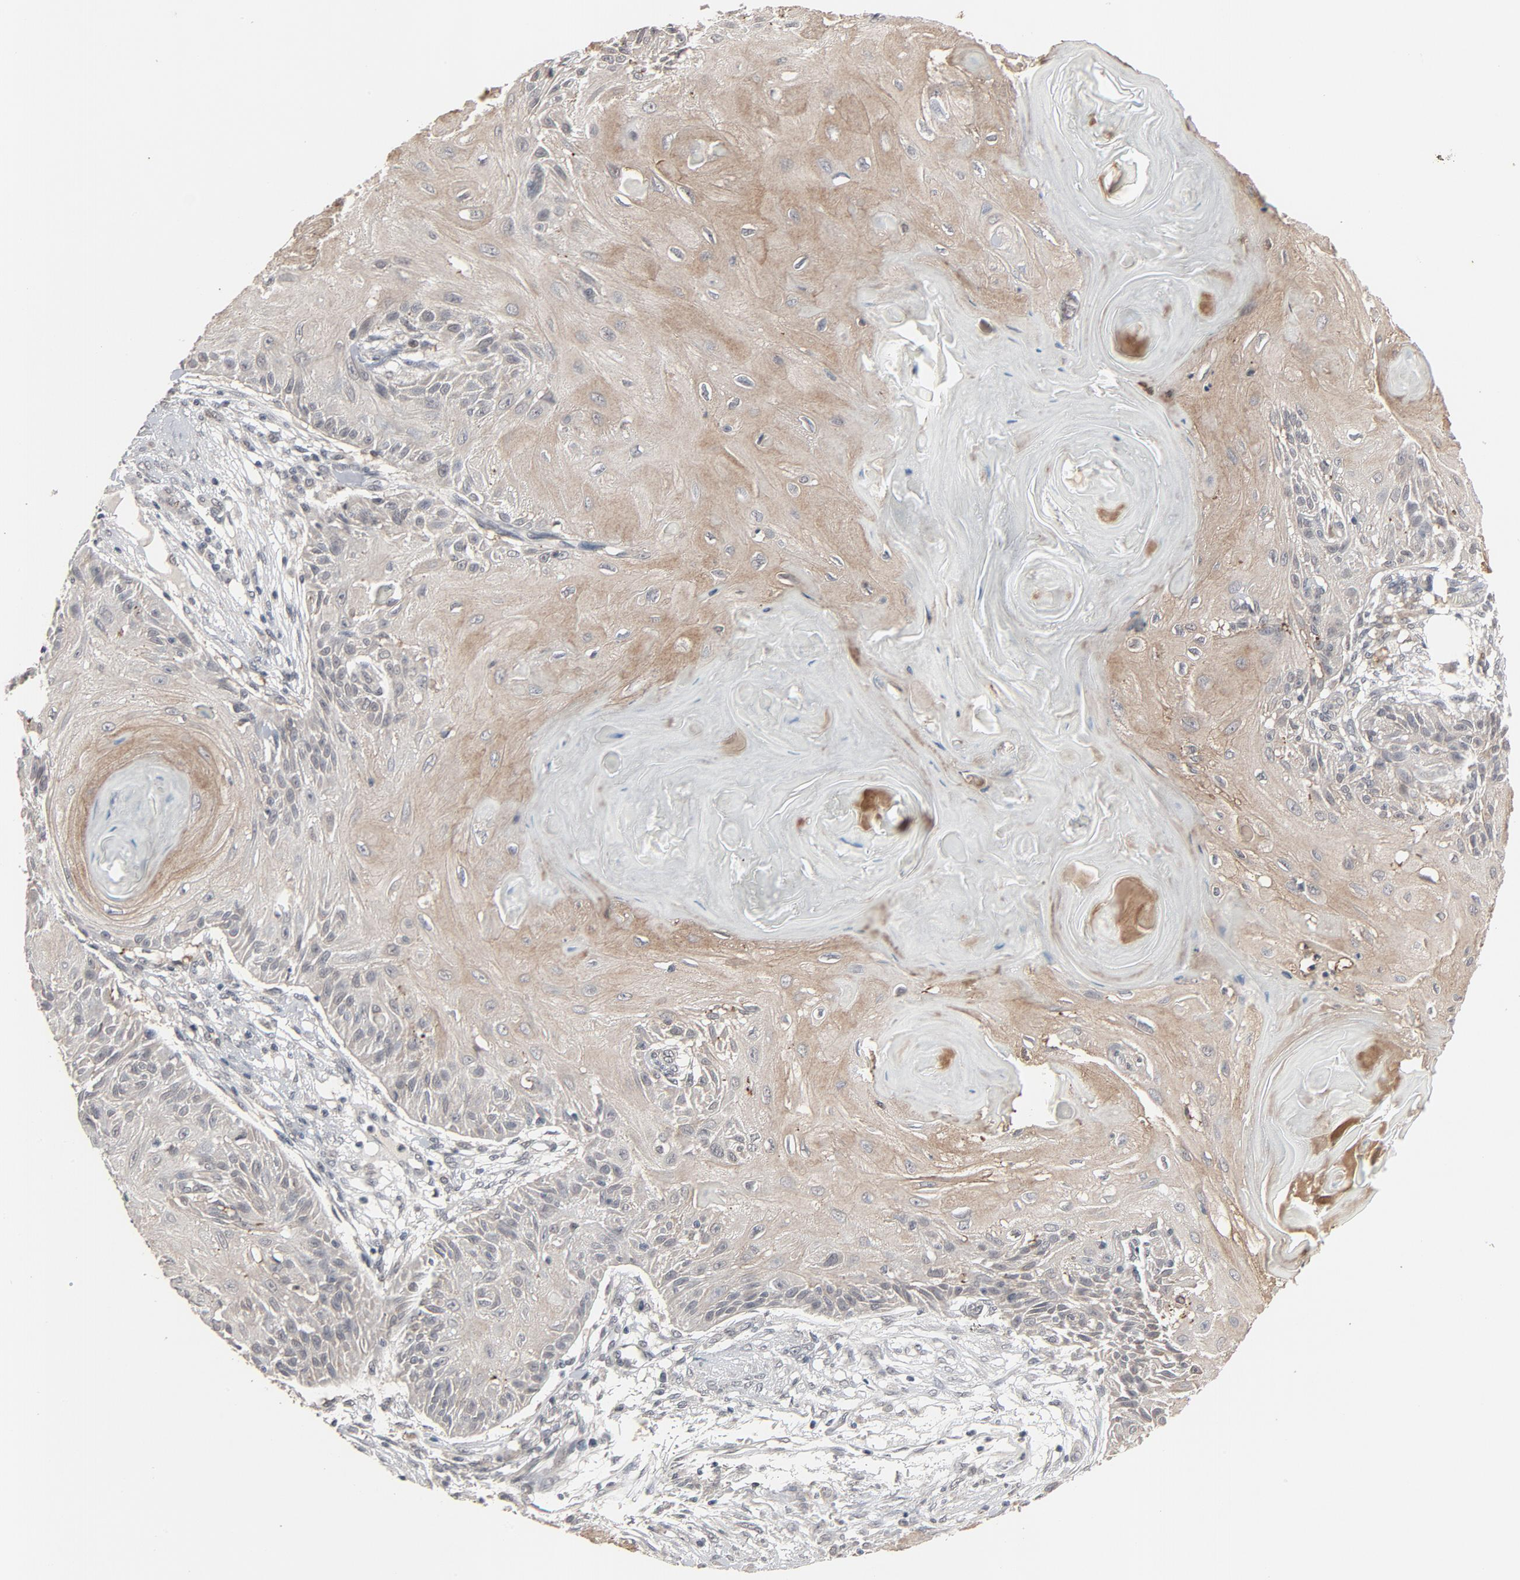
{"staining": {"intensity": "weak", "quantity": ">75%", "location": "cytoplasmic/membranous"}, "tissue": "skin cancer", "cell_type": "Tumor cells", "image_type": "cancer", "snomed": [{"axis": "morphology", "description": "Squamous cell carcinoma, NOS"}, {"axis": "topography", "description": "Skin"}], "caption": "A photomicrograph of human skin cancer (squamous cell carcinoma) stained for a protein shows weak cytoplasmic/membranous brown staining in tumor cells. (IHC, brightfield microscopy, high magnification).", "gene": "MT3", "patient": {"sex": "female", "age": 88}}